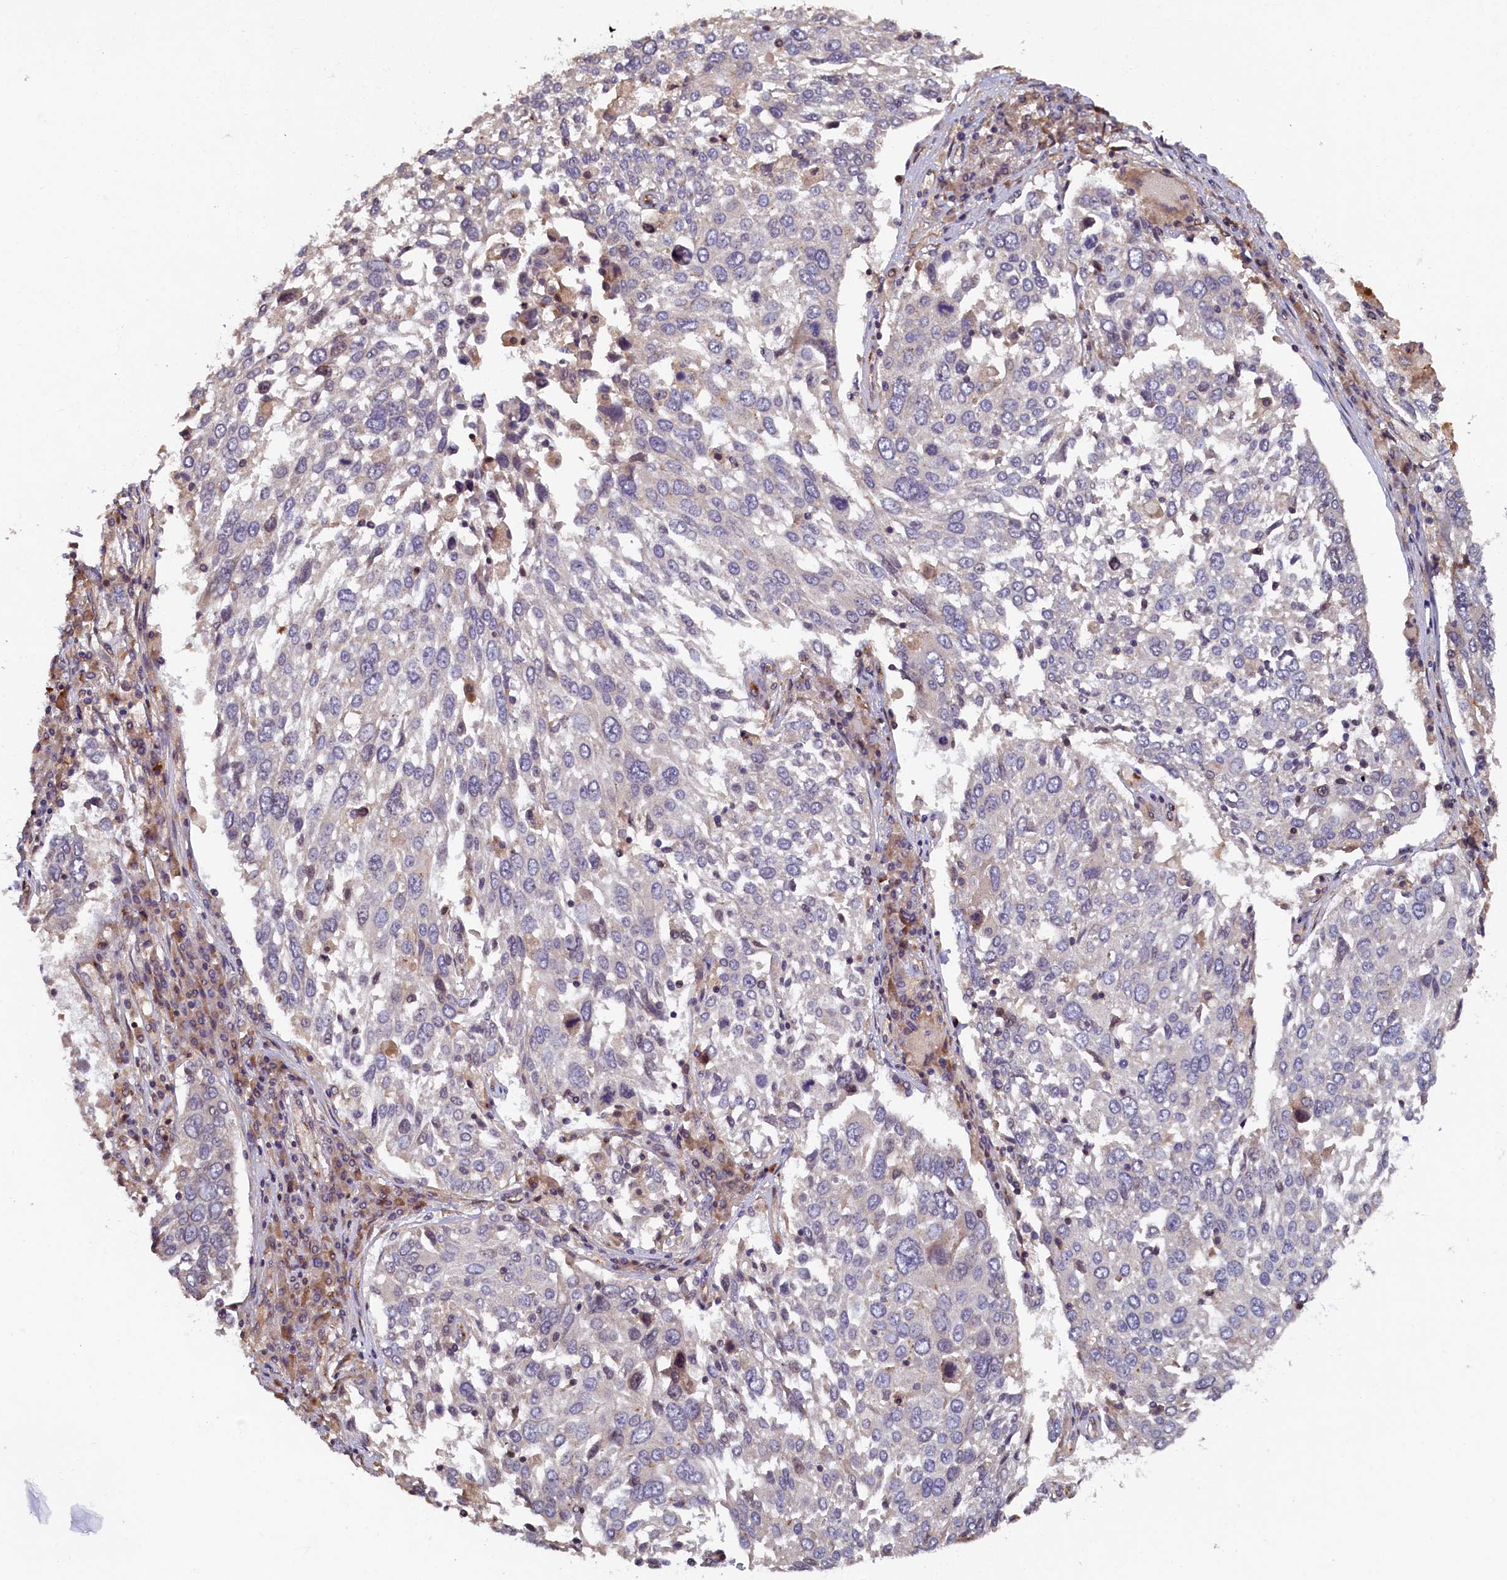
{"staining": {"intensity": "negative", "quantity": "none", "location": "none"}, "tissue": "lung cancer", "cell_type": "Tumor cells", "image_type": "cancer", "snomed": [{"axis": "morphology", "description": "Squamous cell carcinoma, NOS"}, {"axis": "topography", "description": "Lung"}], "caption": "IHC of human lung cancer shows no positivity in tumor cells. (Brightfield microscopy of DAB immunohistochemistry at high magnification).", "gene": "TMEM181", "patient": {"sex": "male", "age": 65}}